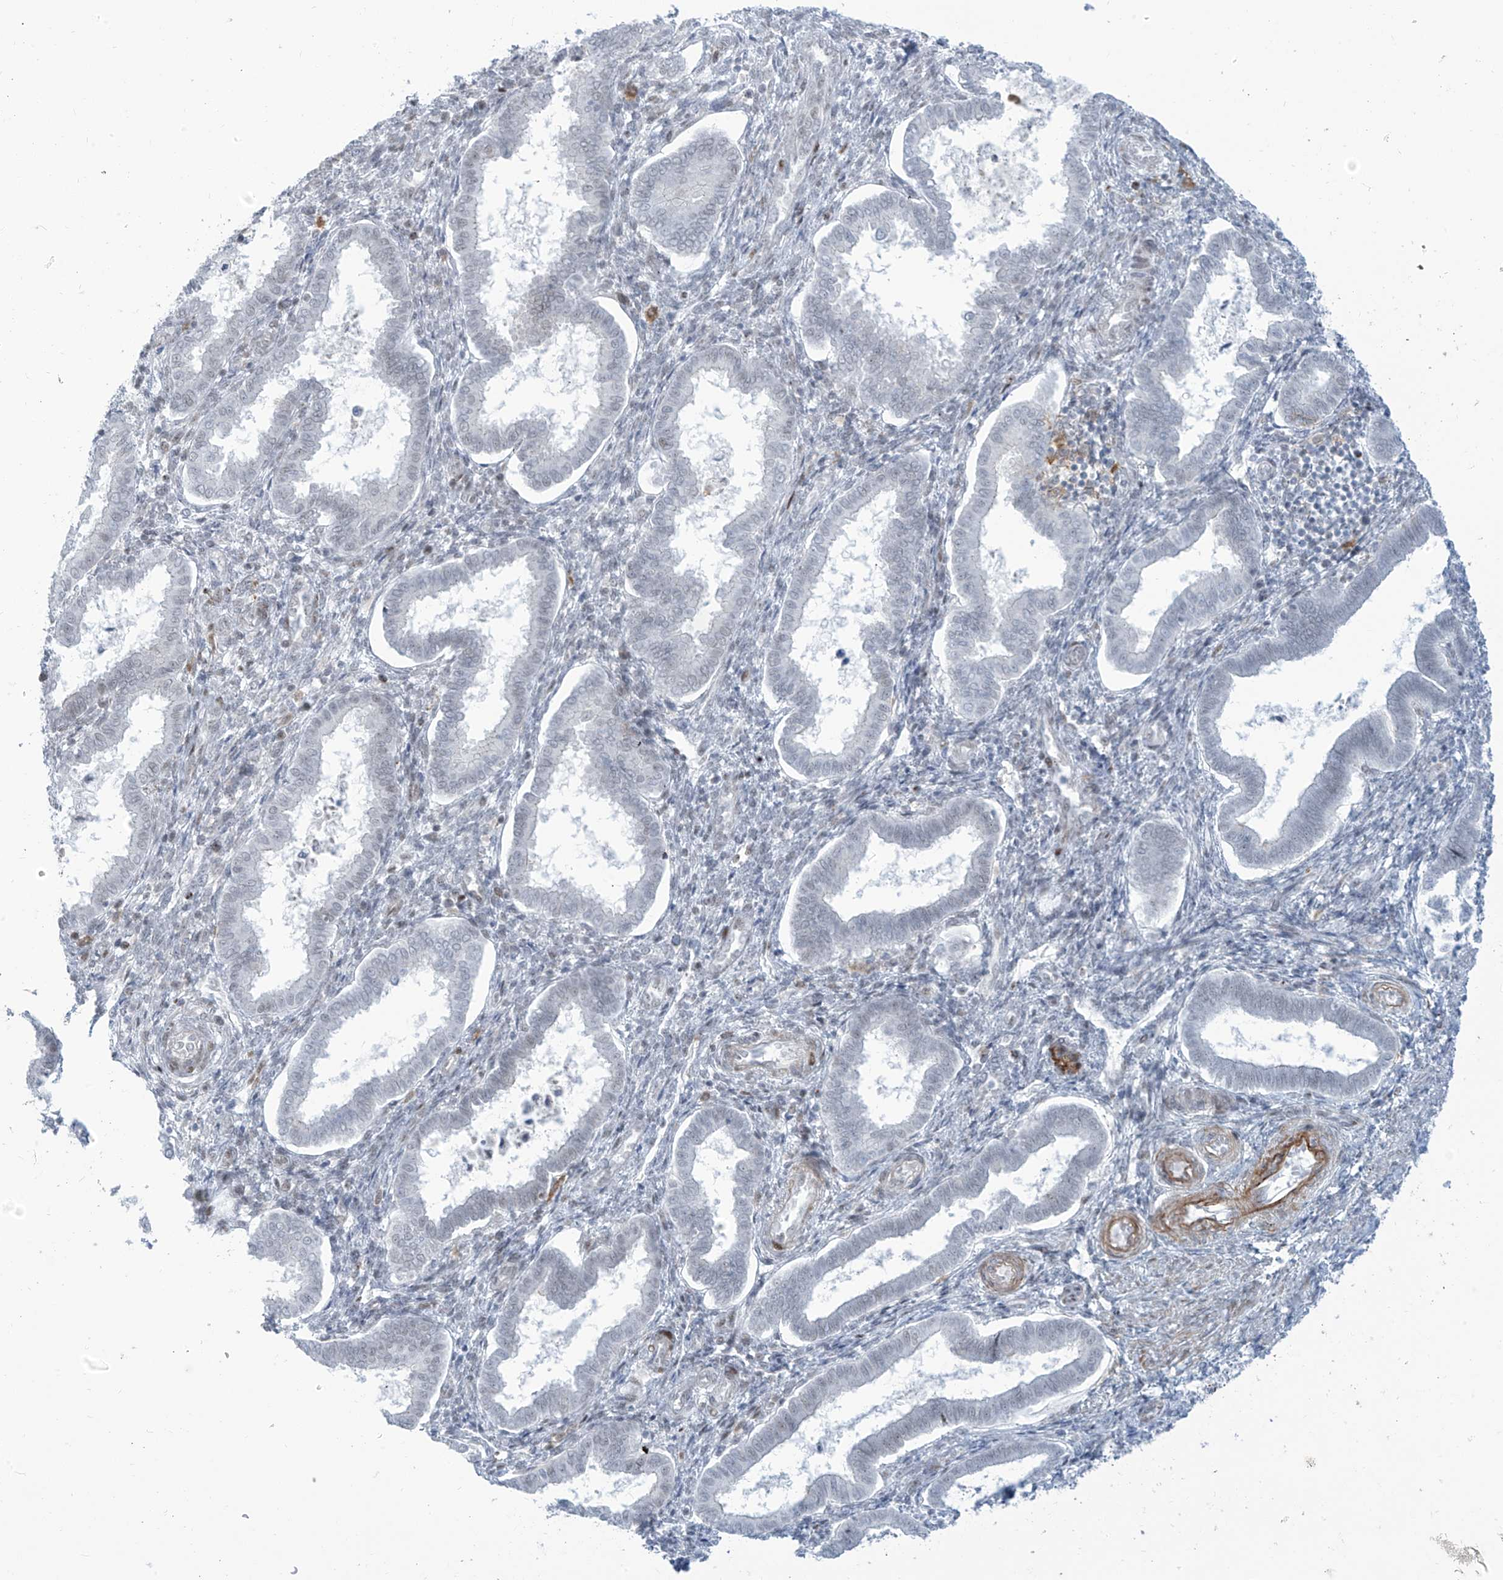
{"staining": {"intensity": "moderate", "quantity": "<25%", "location": "nuclear"}, "tissue": "endometrium", "cell_type": "Cells in endometrial stroma", "image_type": "normal", "snomed": [{"axis": "morphology", "description": "Normal tissue, NOS"}, {"axis": "topography", "description": "Endometrium"}], "caption": "Immunohistochemical staining of benign human endometrium shows moderate nuclear protein staining in approximately <25% of cells in endometrial stroma.", "gene": "LIN9", "patient": {"sex": "female", "age": 24}}